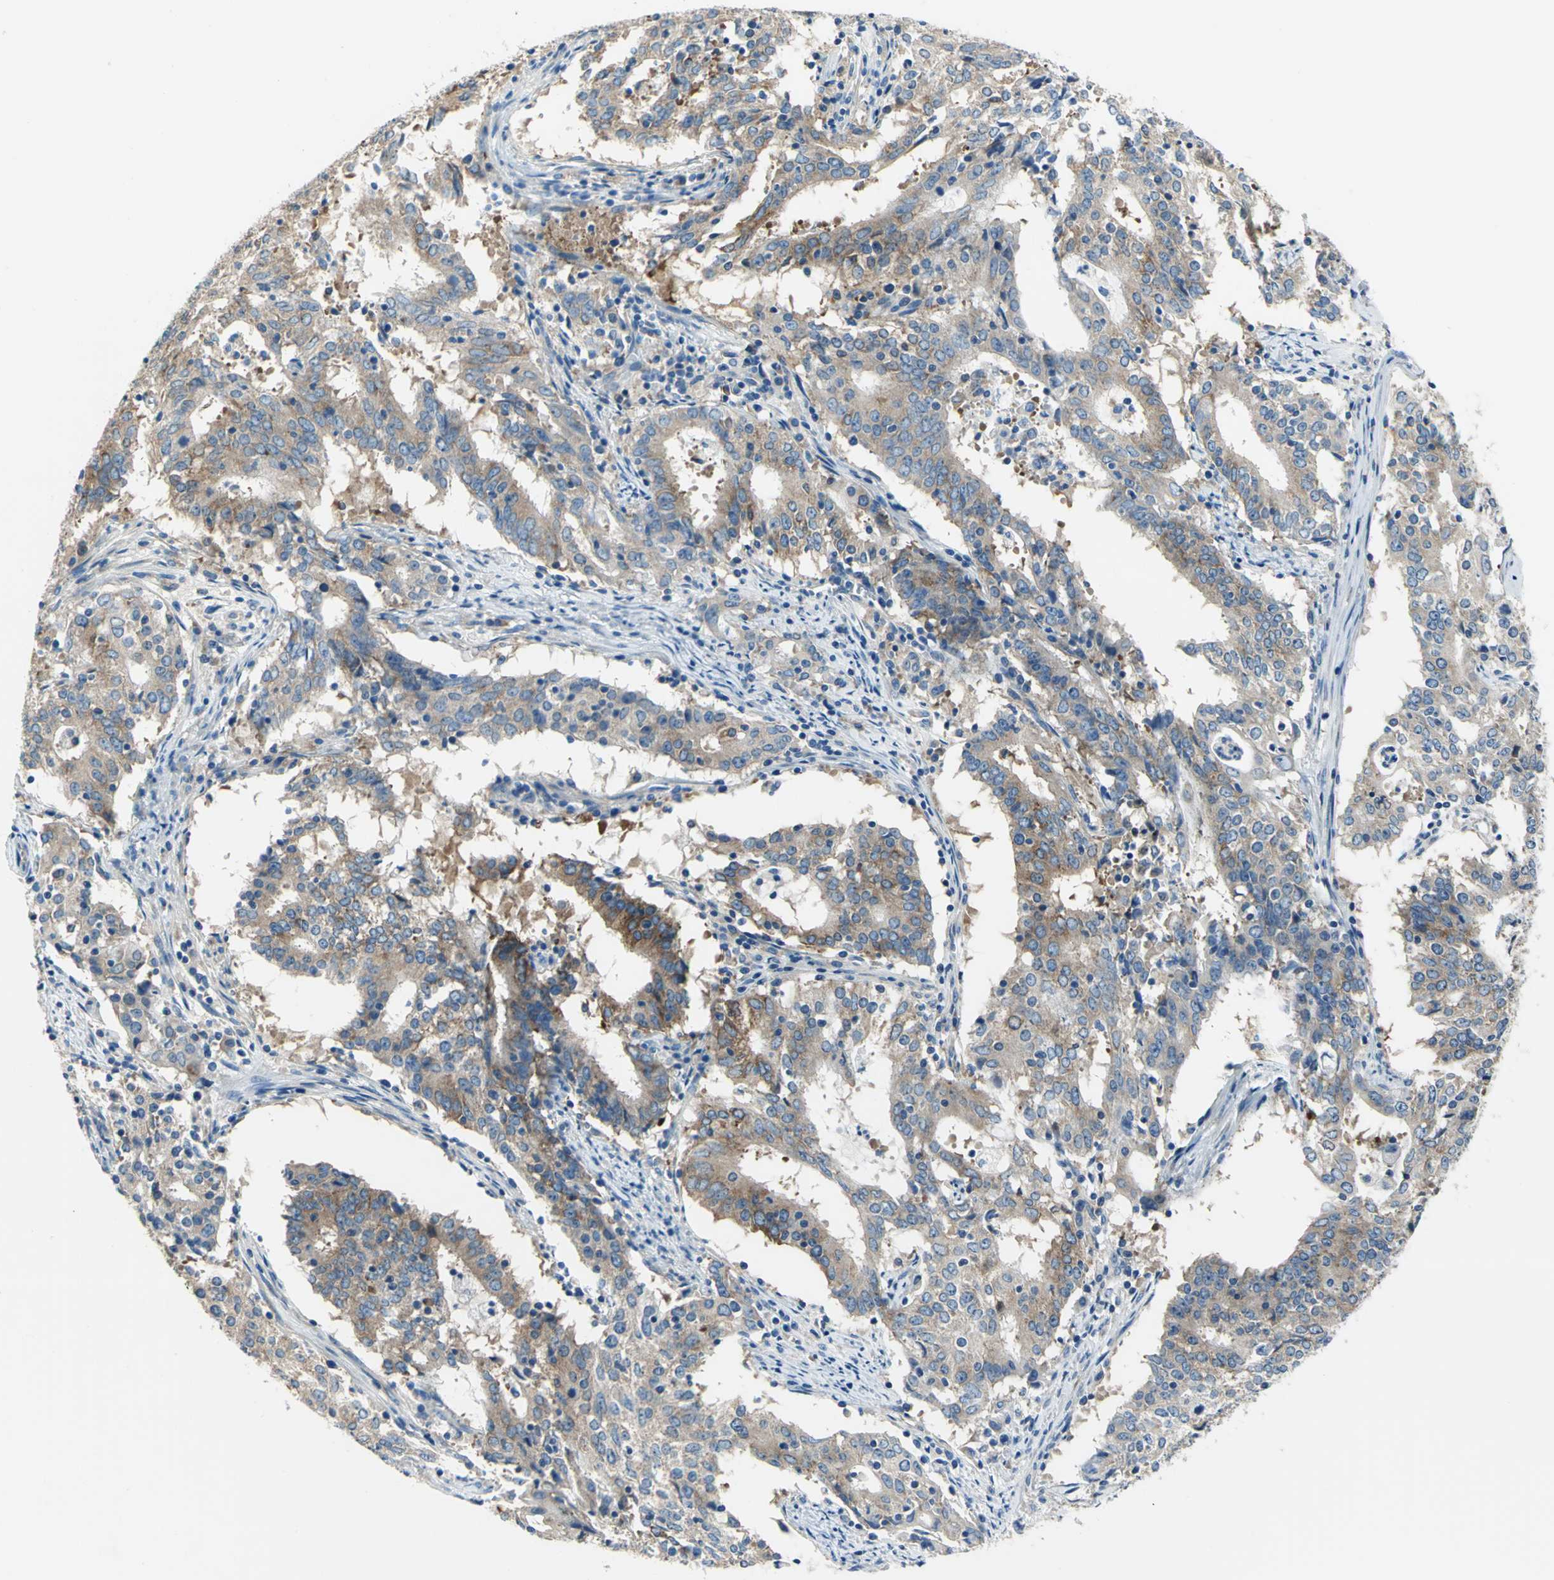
{"staining": {"intensity": "moderate", "quantity": ">75%", "location": "cytoplasmic/membranous"}, "tissue": "cervical cancer", "cell_type": "Tumor cells", "image_type": "cancer", "snomed": [{"axis": "morphology", "description": "Adenocarcinoma, NOS"}, {"axis": "topography", "description": "Cervix"}], "caption": "Protein expression analysis of human adenocarcinoma (cervical) reveals moderate cytoplasmic/membranous positivity in about >75% of tumor cells. The staining was performed using DAB to visualize the protein expression in brown, while the nuclei were stained in blue with hematoxylin (Magnification: 20x).", "gene": "TRIM25", "patient": {"sex": "female", "age": 44}}